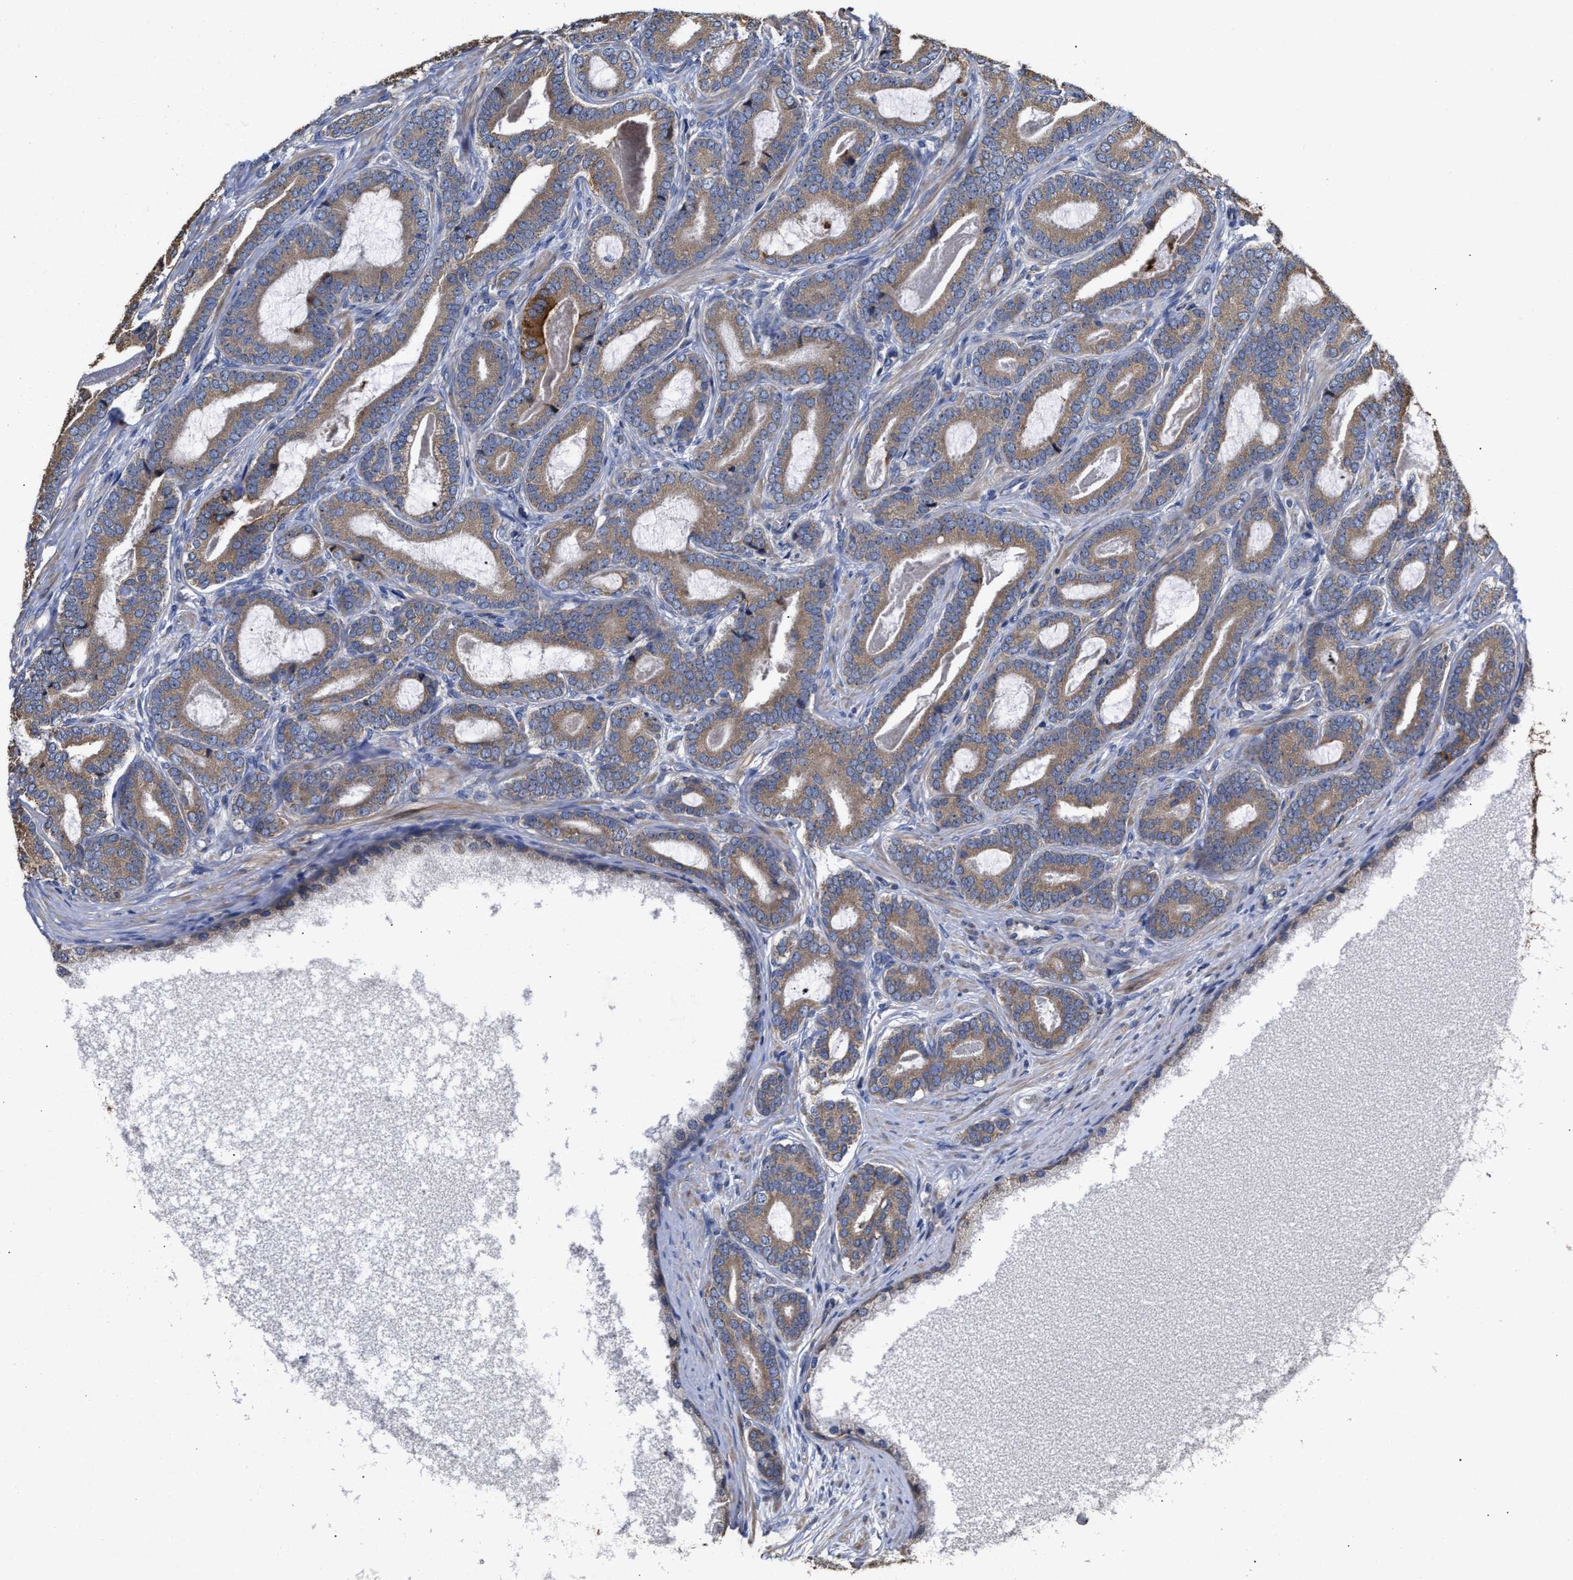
{"staining": {"intensity": "moderate", "quantity": "25%-75%", "location": "cytoplasmic/membranous"}, "tissue": "prostate cancer", "cell_type": "Tumor cells", "image_type": "cancer", "snomed": [{"axis": "morphology", "description": "Adenocarcinoma, High grade"}, {"axis": "topography", "description": "Prostate"}], "caption": "High-power microscopy captured an immunohistochemistry micrograph of prostate high-grade adenocarcinoma, revealing moderate cytoplasmic/membranous positivity in approximately 25%-75% of tumor cells.", "gene": "GOSR1", "patient": {"sex": "male", "age": 60}}